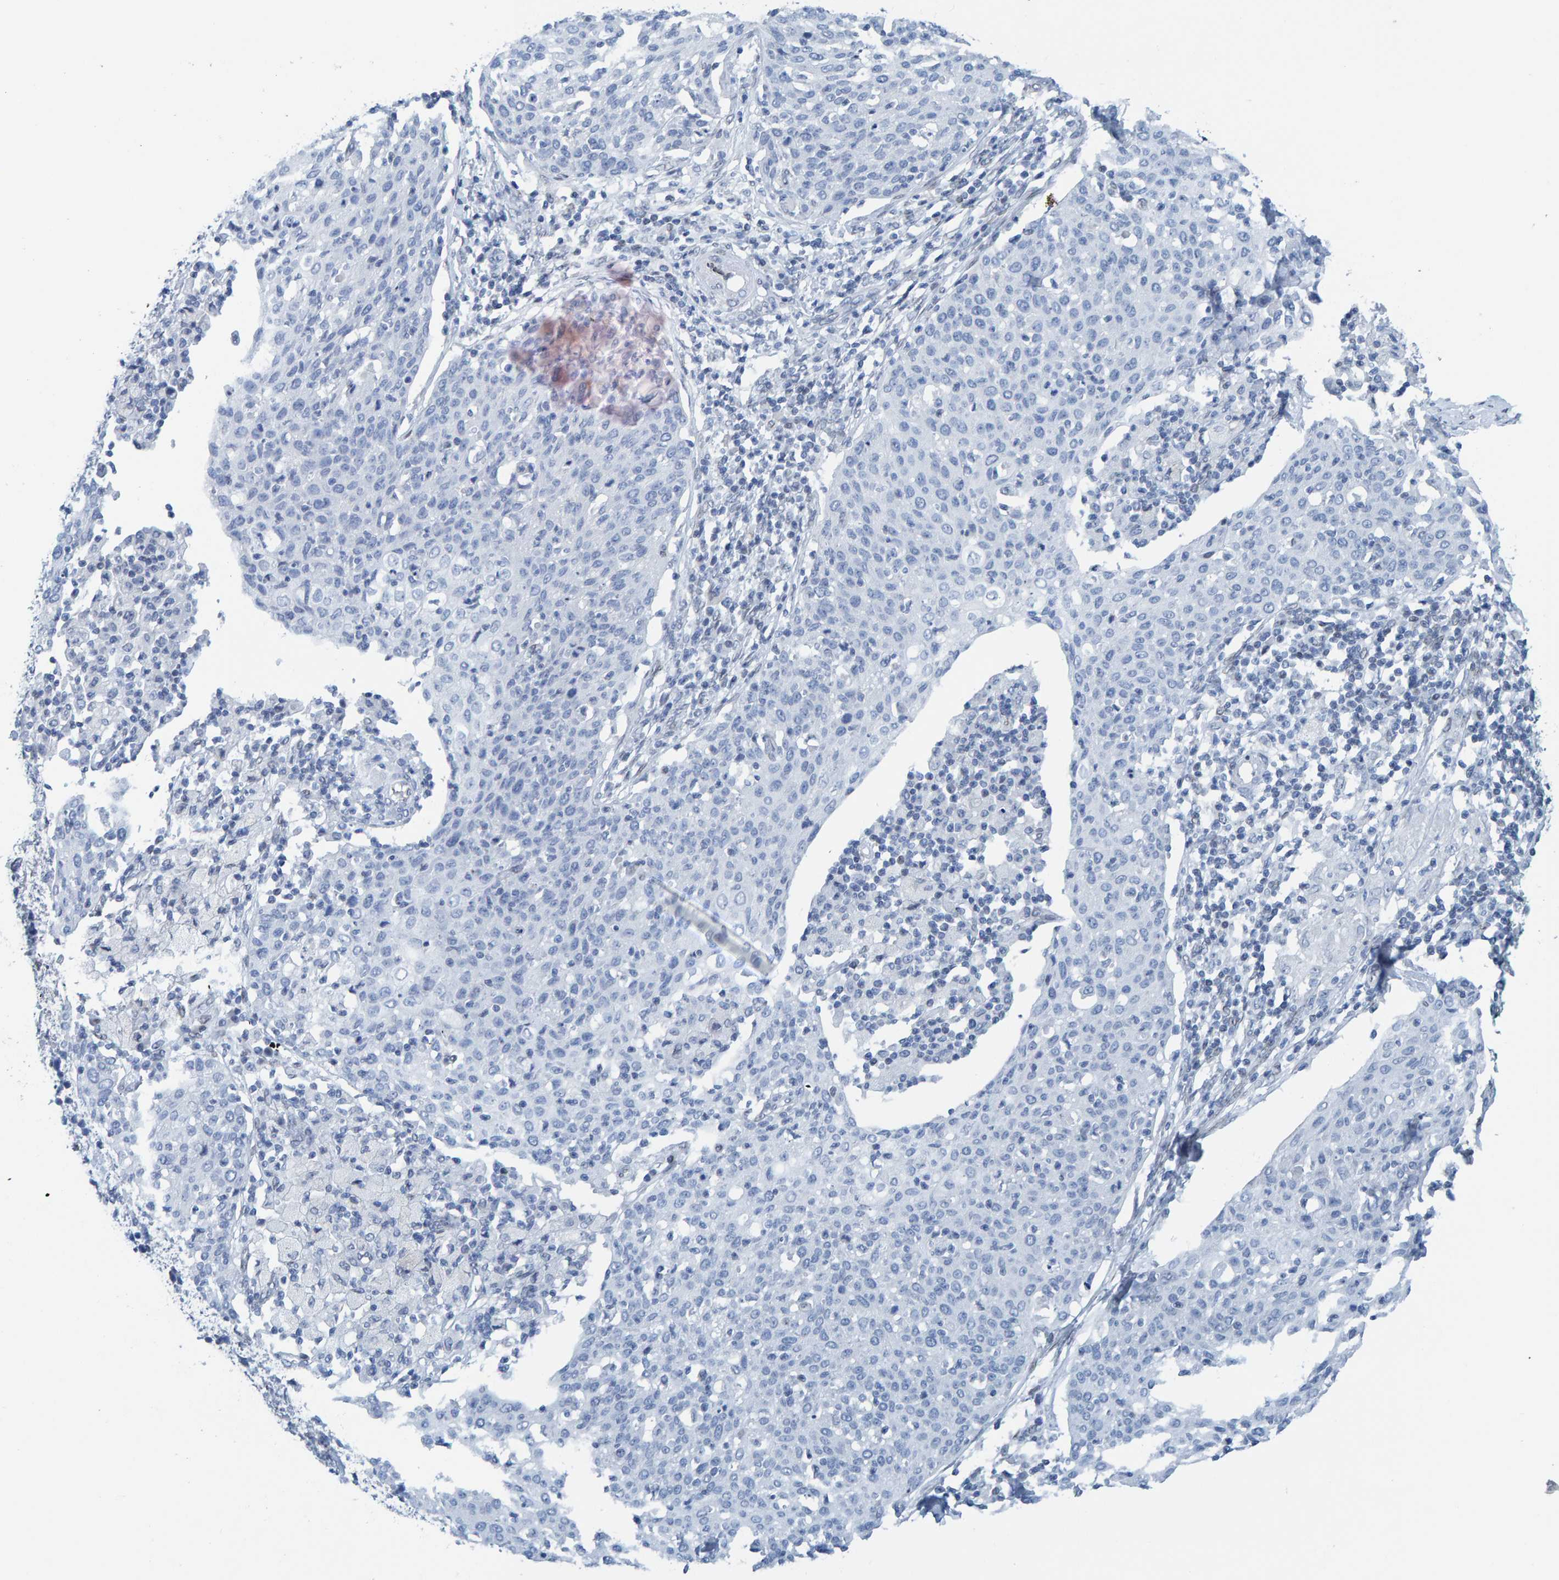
{"staining": {"intensity": "negative", "quantity": "none", "location": "none"}, "tissue": "cervical cancer", "cell_type": "Tumor cells", "image_type": "cancer", "snomed": [{"axis": "morphology", "description": "Squamous cell carcinoma, NOS"}, {"axis": "topography", "description": "Cervix"}], "caption": "Immunohistochemistry micrograph of neoplastic tissue: cervical cancer (squamous cell carcinoma) stained with DAB exhibits no significant protein staining in tumor cells.", "gene": "LMNB2", "patient": {"sex": "female", "age": 38}}